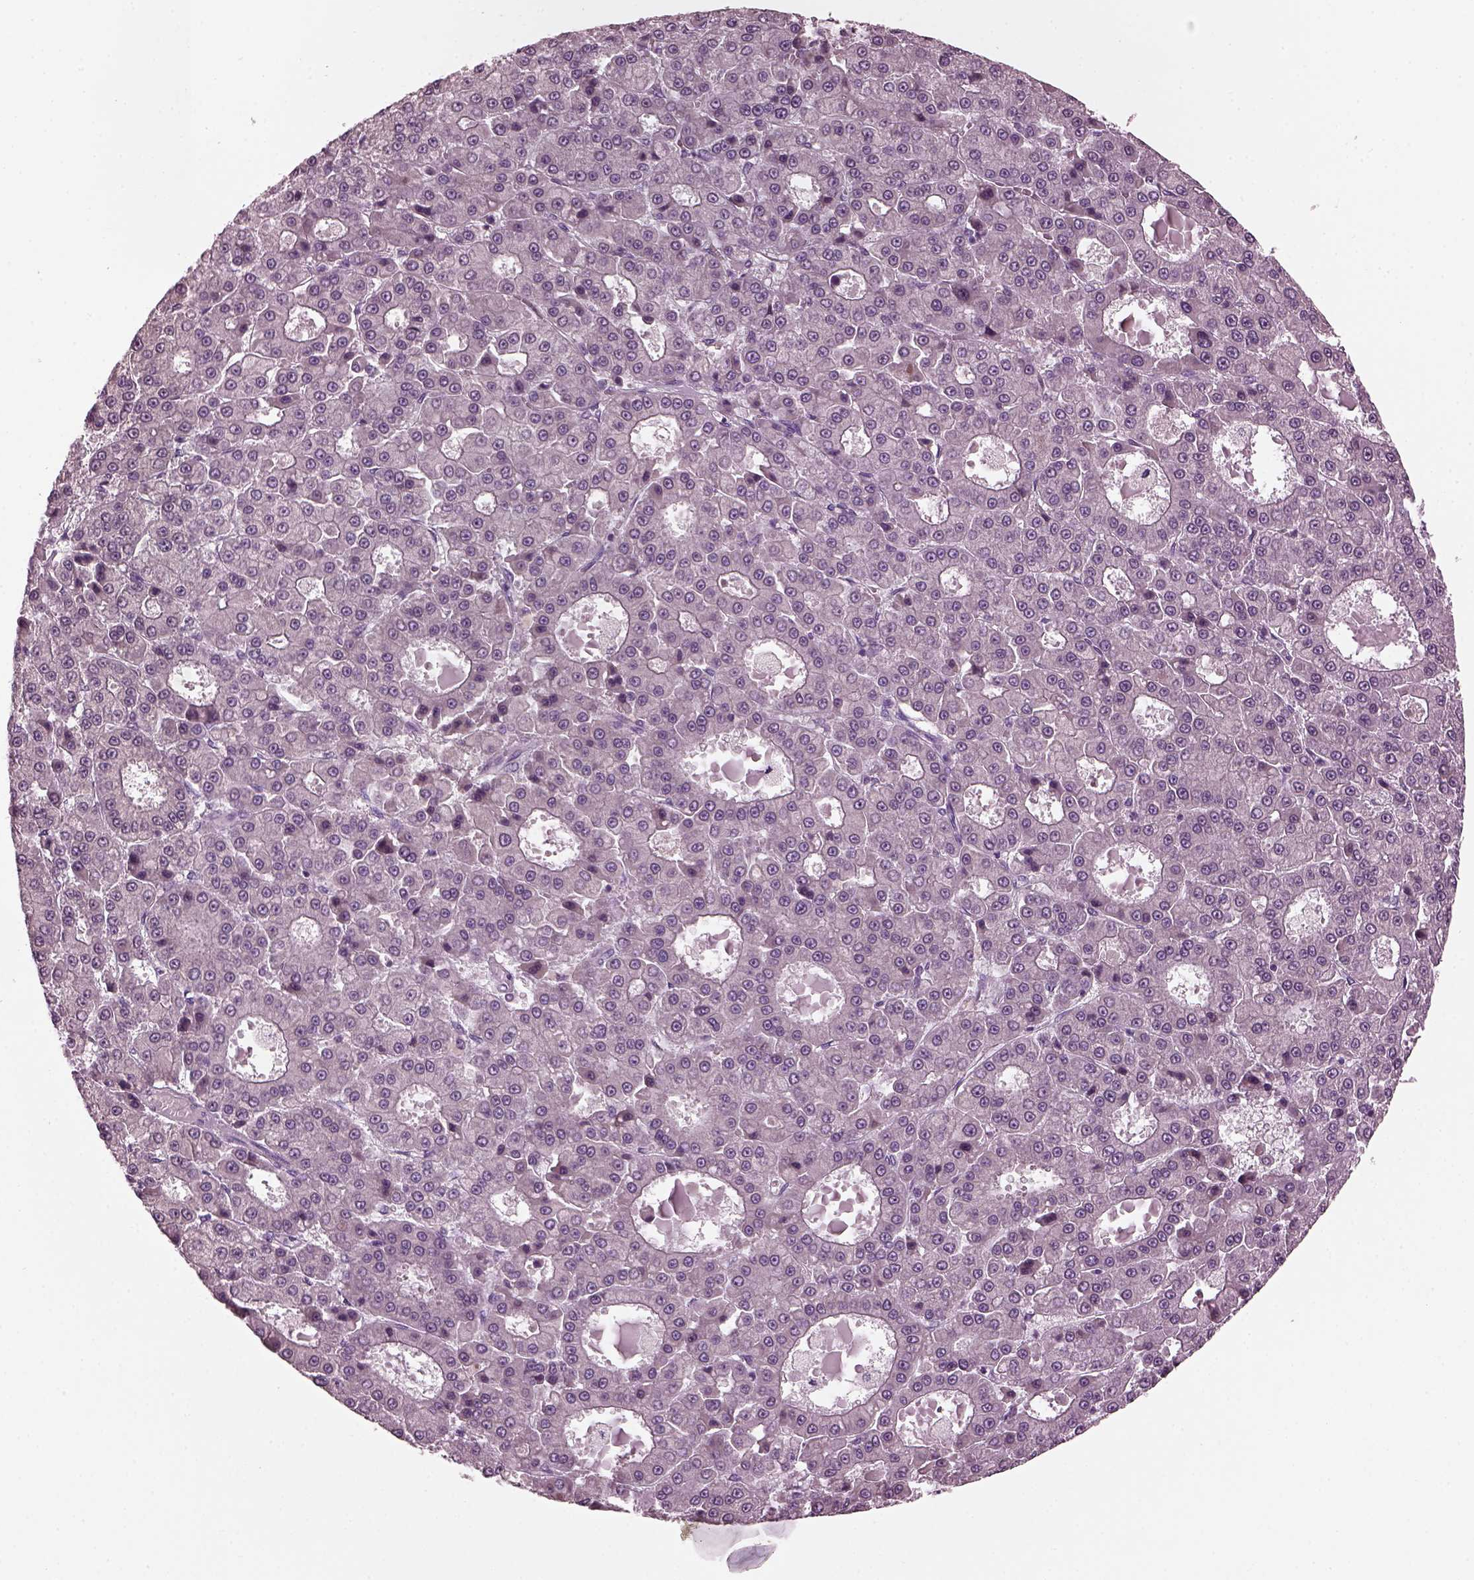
{"staining": {"intensity": "negative", "quantity": "none", "location": "none"}, "tissue": "liver cancer", "cell_type": "Tumor cells", "image_type": "cancer", "snomed": [{"axis": "morphology", "description": "Carcinoma, Hepatocellular, NOS"}, {"axis": "topography", "description": "Liver"}], "caption": "Tumor cells show no significant positivity in hepatocellular carcinoma (liver).", "gene": "SHTN1", "patient": {"sex": "male", "age": 70}}